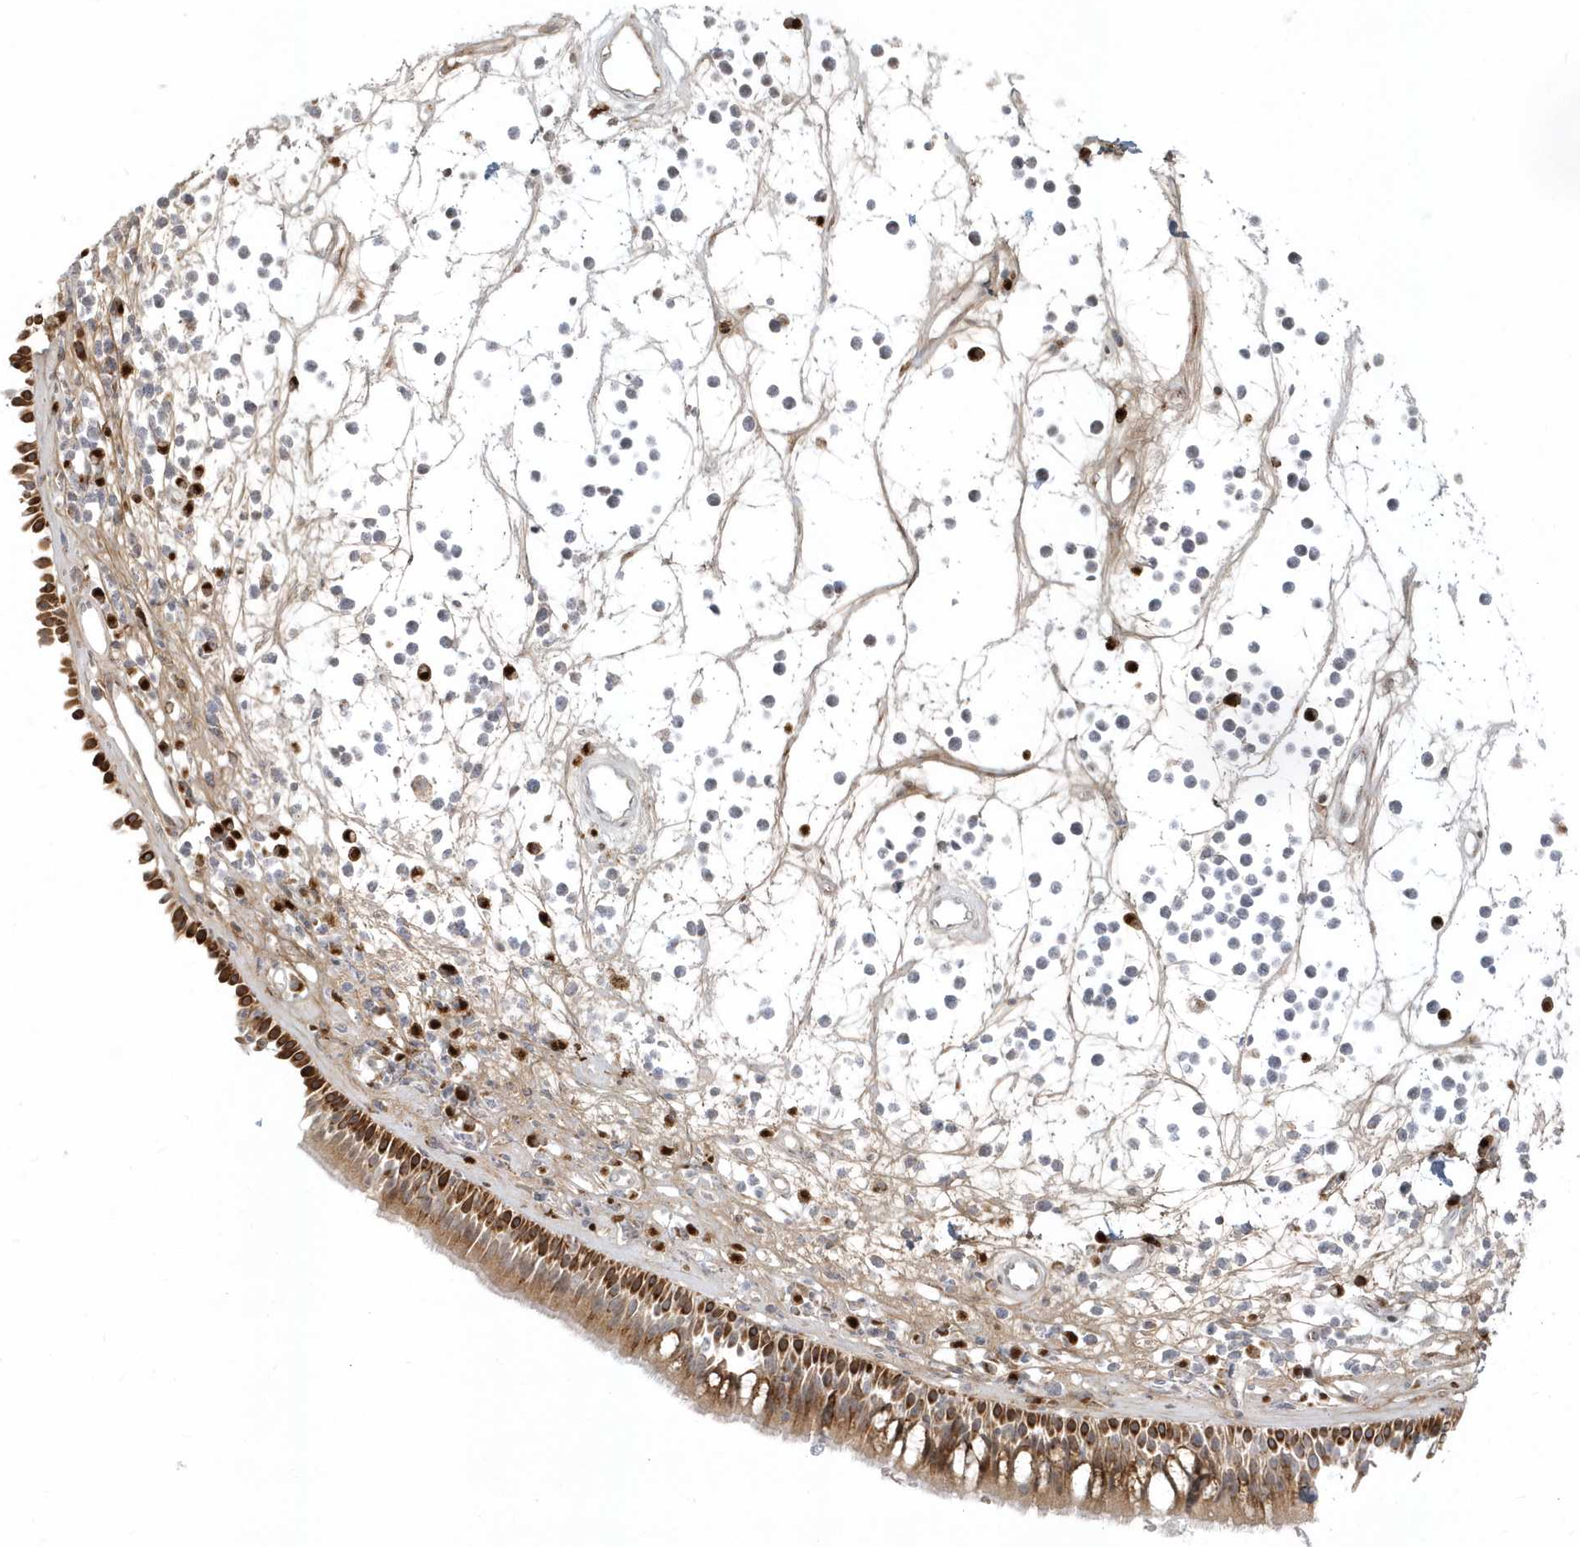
{"staining": {"intensity": "strong", "quantity": ">75%", "location": "cytoplasmic/membranous"}, "tissue": "nasopharynx", "cell_type": "Respiratory epithelial cells", "image_type": "normal", "snomed": [{"axis": "morphology", "description": "Normal tissue, NOS"}, {"axis": "morphology", "description": "Inflammation, NOS"}, {"axis": "morphology", "description": "Malignant melanoma, Metastatic site"}, {"axis": "topography", "description": "Nasopharynx"}], "caption": "Immunohistochemistry (IHC) micrograph of benign human nasopharynx stained for a protein (brown), which displays high levels of strong cytoplasmic/membranous staining in approximately >75% of respiratory epithelial cells.", "gene": "DHFR", "patient": {"sex": "male", "age": 70}}